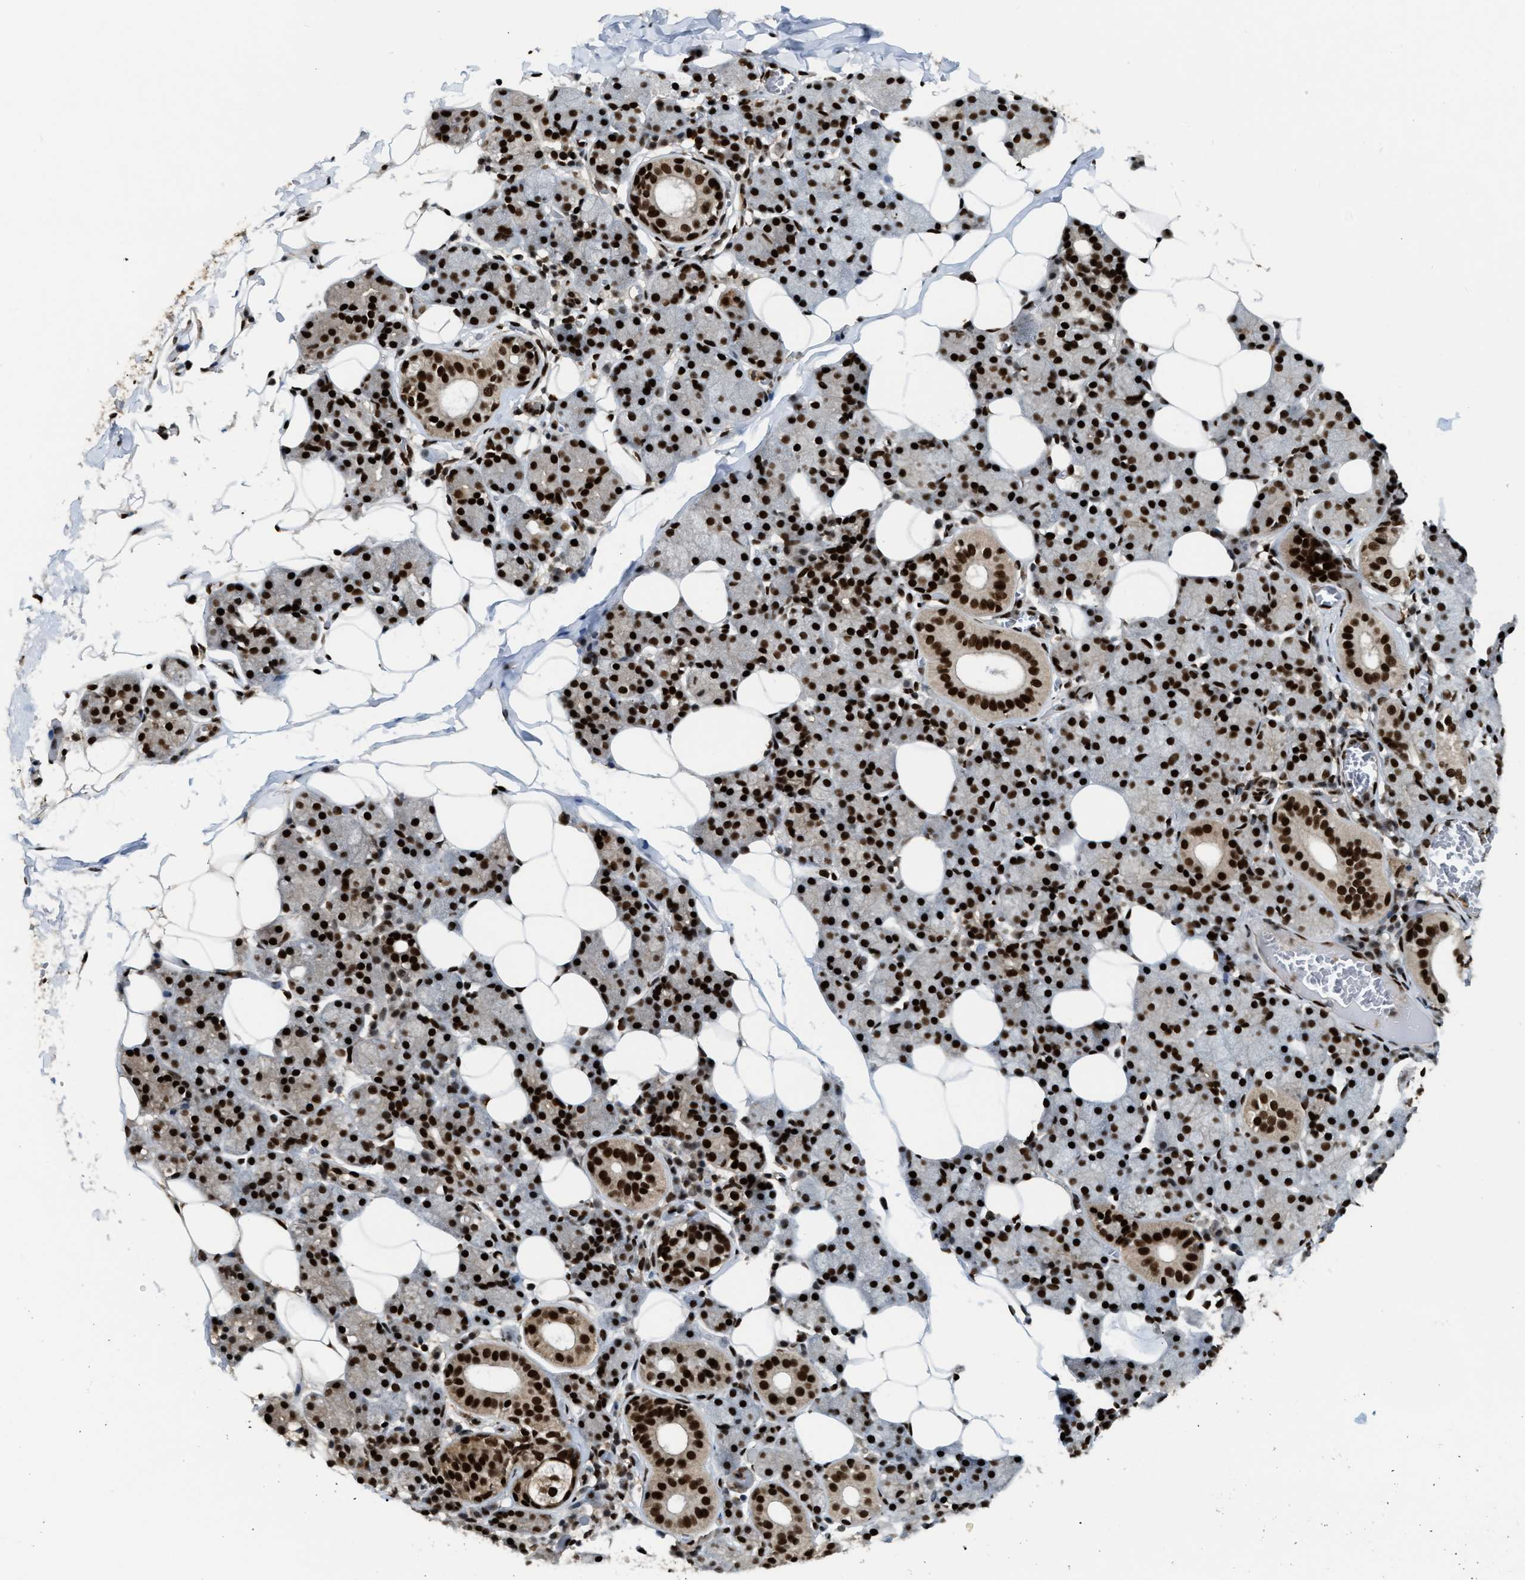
{"staining": {"intensity": "strong", "quantity": ">75%", "location": "nuclear"}, "tissue": "salivary gland", "cell_type": "Glandular cells", "image_type": "normal", "snomed": [{"axis": "morphology", "description": "Normal tissue, NOS"}, {"axis": "topography", "description": "Salivary gland"}], "caption": "Protein expression analysis of unremarkable human salivary gland reveals strong nuclear positivity in approximately >75% of glandular cells. The protein of interest is stained brown, and the nuclei are stained in blue (DAB IHC with brightfield microscopy, high magnification).", "gene": "NUMA1", "patient": {"sex": "female", "age": 33}}